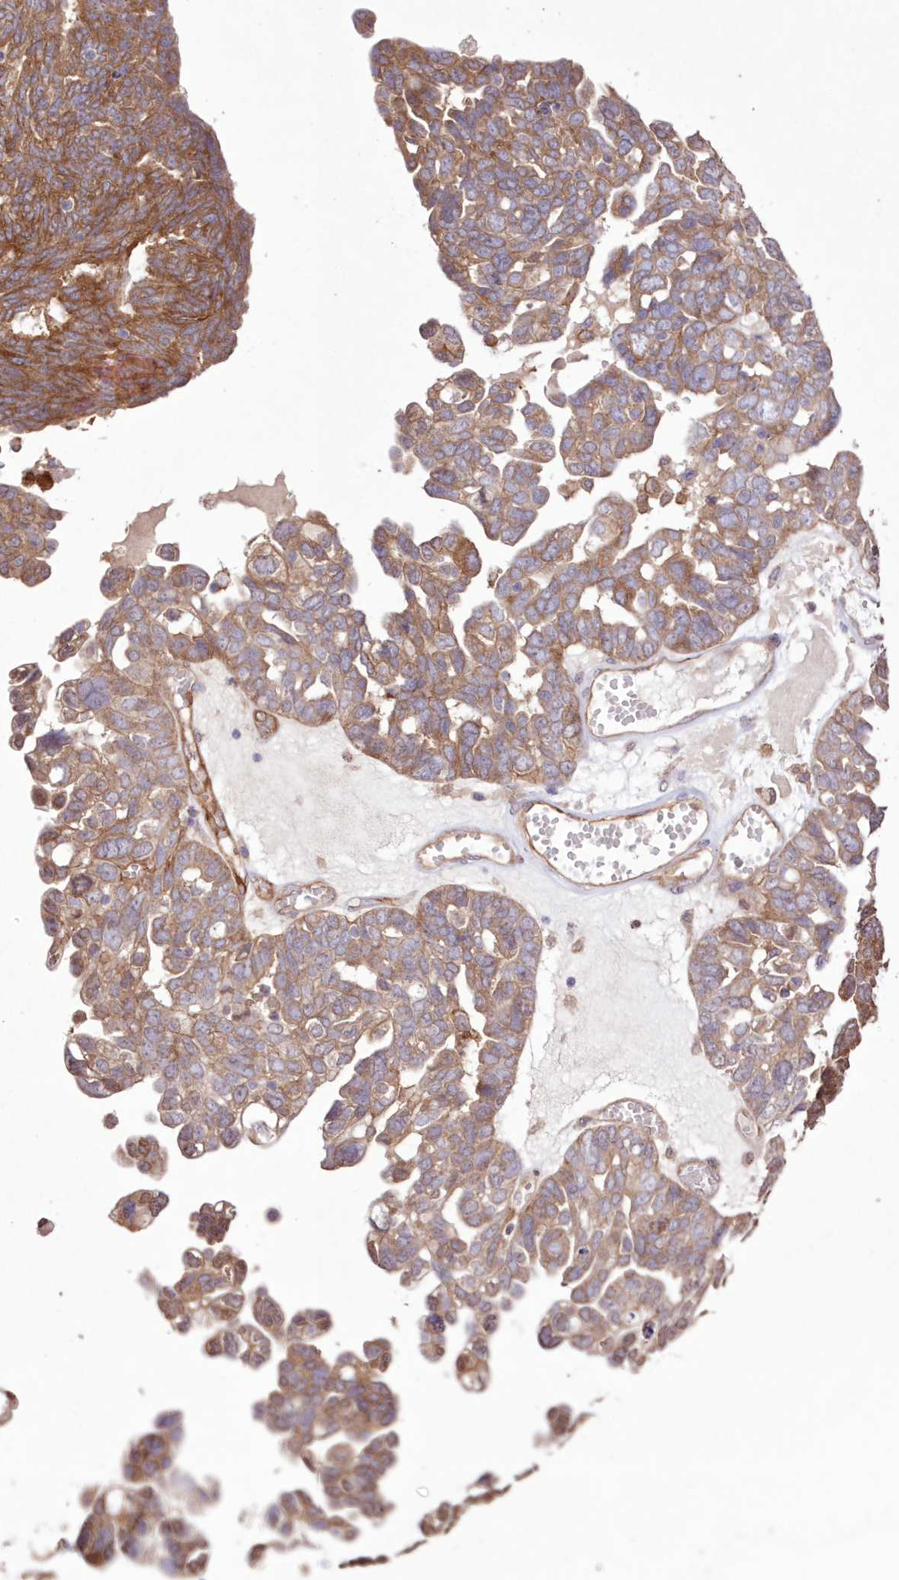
{"staining": {"intensity": "moderate", "quantity": ">75%", "location": "cytoplasmic/membranous"}, "tissue": "ovarian cancer", "cell_type": "Tumor cells", "image_type": "cancer", "snomed": [{"axis": "morphology", "description": "Cystadenocarcinoma, serous, NOS"}, {"axis": "topography", "description": "Ovary"}], "caption": "Ovarian serous cystadenocarcinoma stained with immunohistochemistry (IHC) shows moderate cytoplasmic/membranous expression in about >75% of tumor cells.", "gene": "FCHO2", "patient": {"sex": "female", "age": 79}}